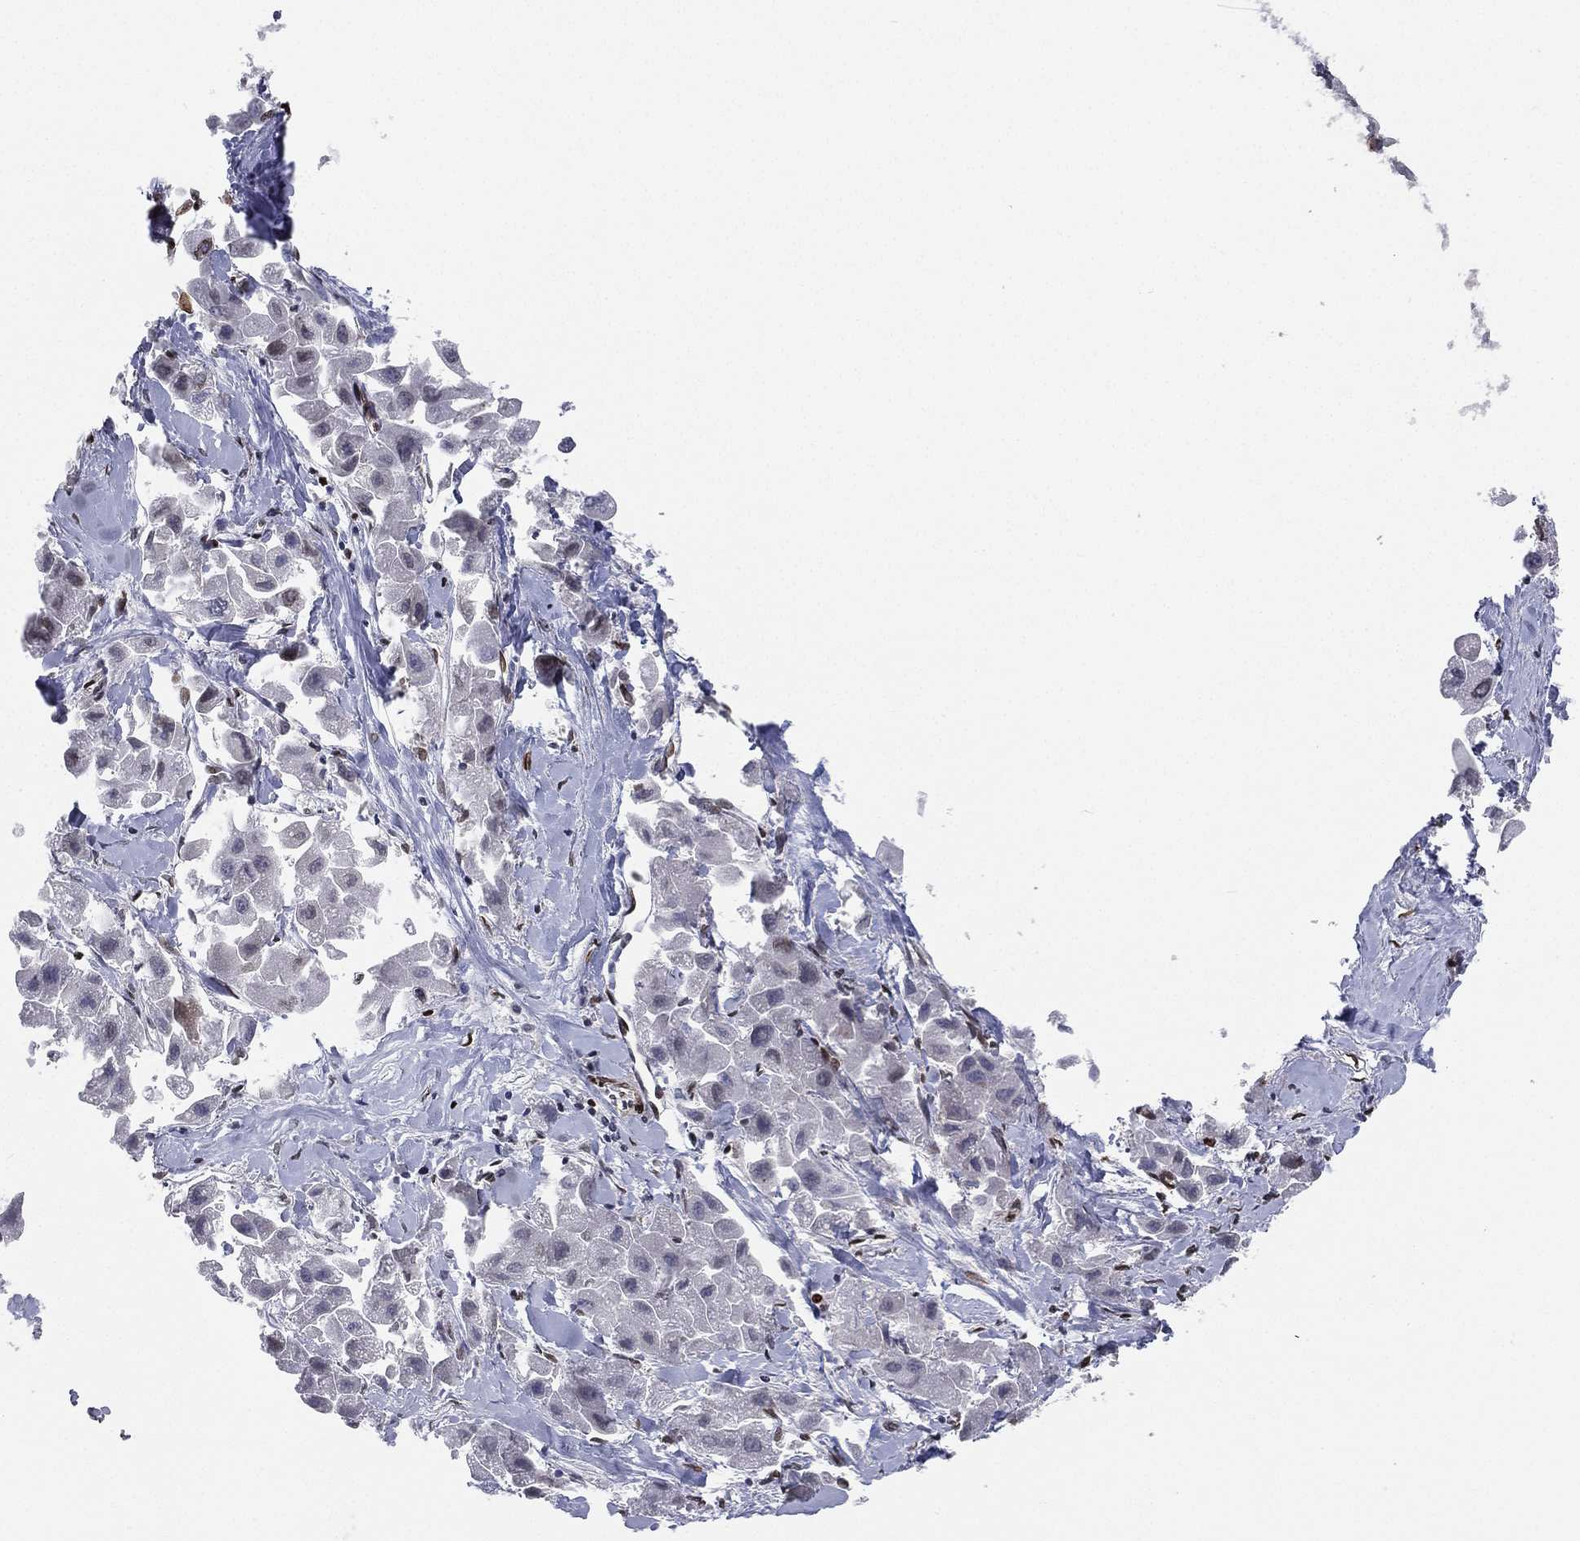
{"staining": {"intensity": "negative", "quantity": "none", "location": "none"}, "tissue": "liver cancer", "cell_type": "Tumor cells", "image_type": "cancer", "snomed": [{"axis": "morphology", "description": "Carcinoma, Hepatocellular, NOS"}, {"axis": "topography", "description": "Liver"}], "caption": "Immunohistochemical staining of liver cancer (hepatocellular carcinoma) shows no significant expression in tumor cells.", "gene": "LMNB1", "patient": {"sex": "male", "age": 24}}